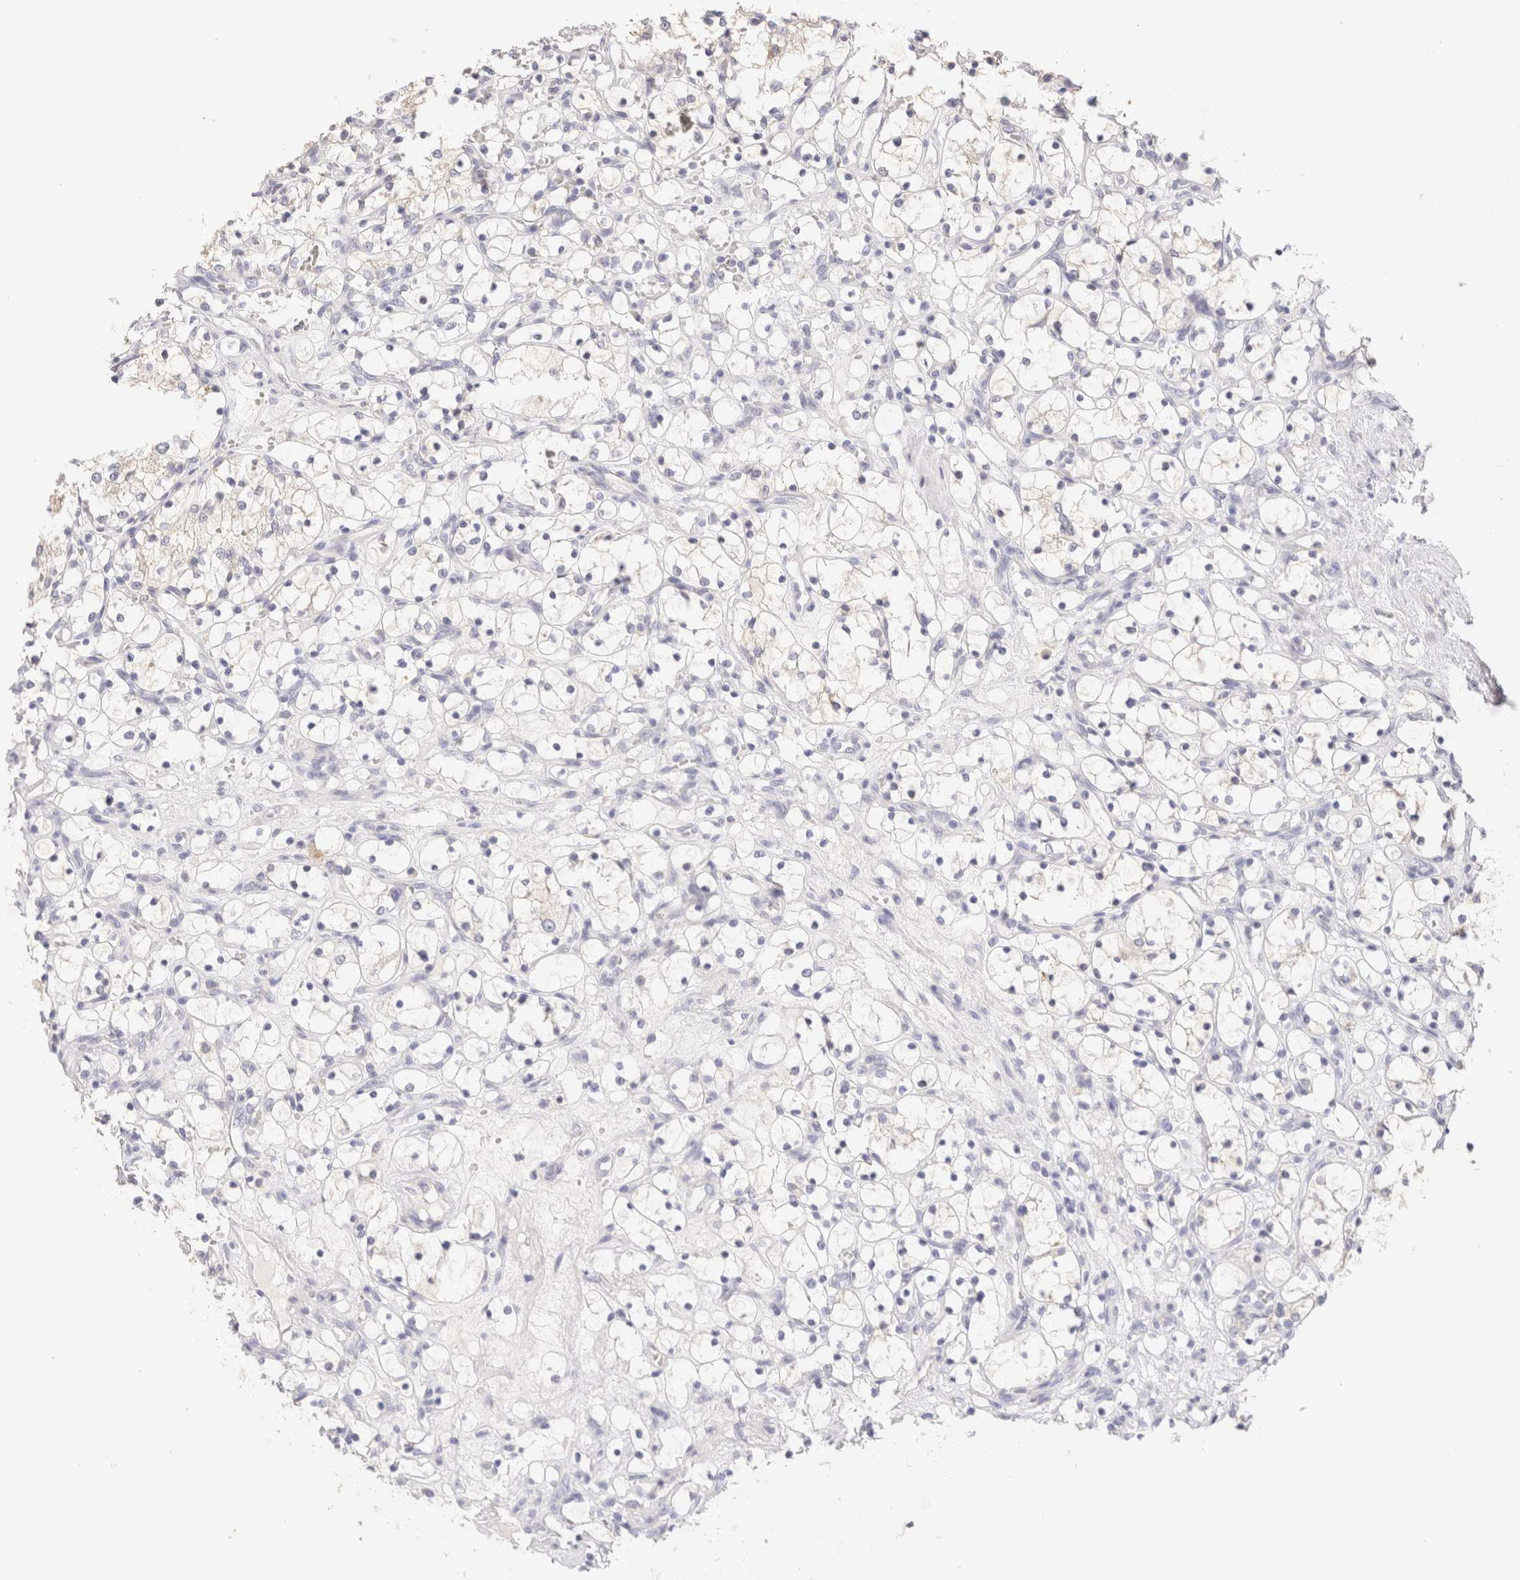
{"staining": {"intensity": "negative", "quantity": "none", "location": "none"}, "tissue": "renal cancer", "cell_type": "Tumor cells", "image_type": "cancer", "snomed": [{"axis": "morphology", "description": "Adenocarcinoma, NOS"}, {"axis": "topography", "description": "Kidney"}], "caption": "DAB (3,3'-diaminobenzidine) immunohistochemical staining of human adenocarcinoma (renal) displays no significant positivity in tumor cells.", "gene": "SCGB2A2", "patient": {"sex": "female", "age": 69}}